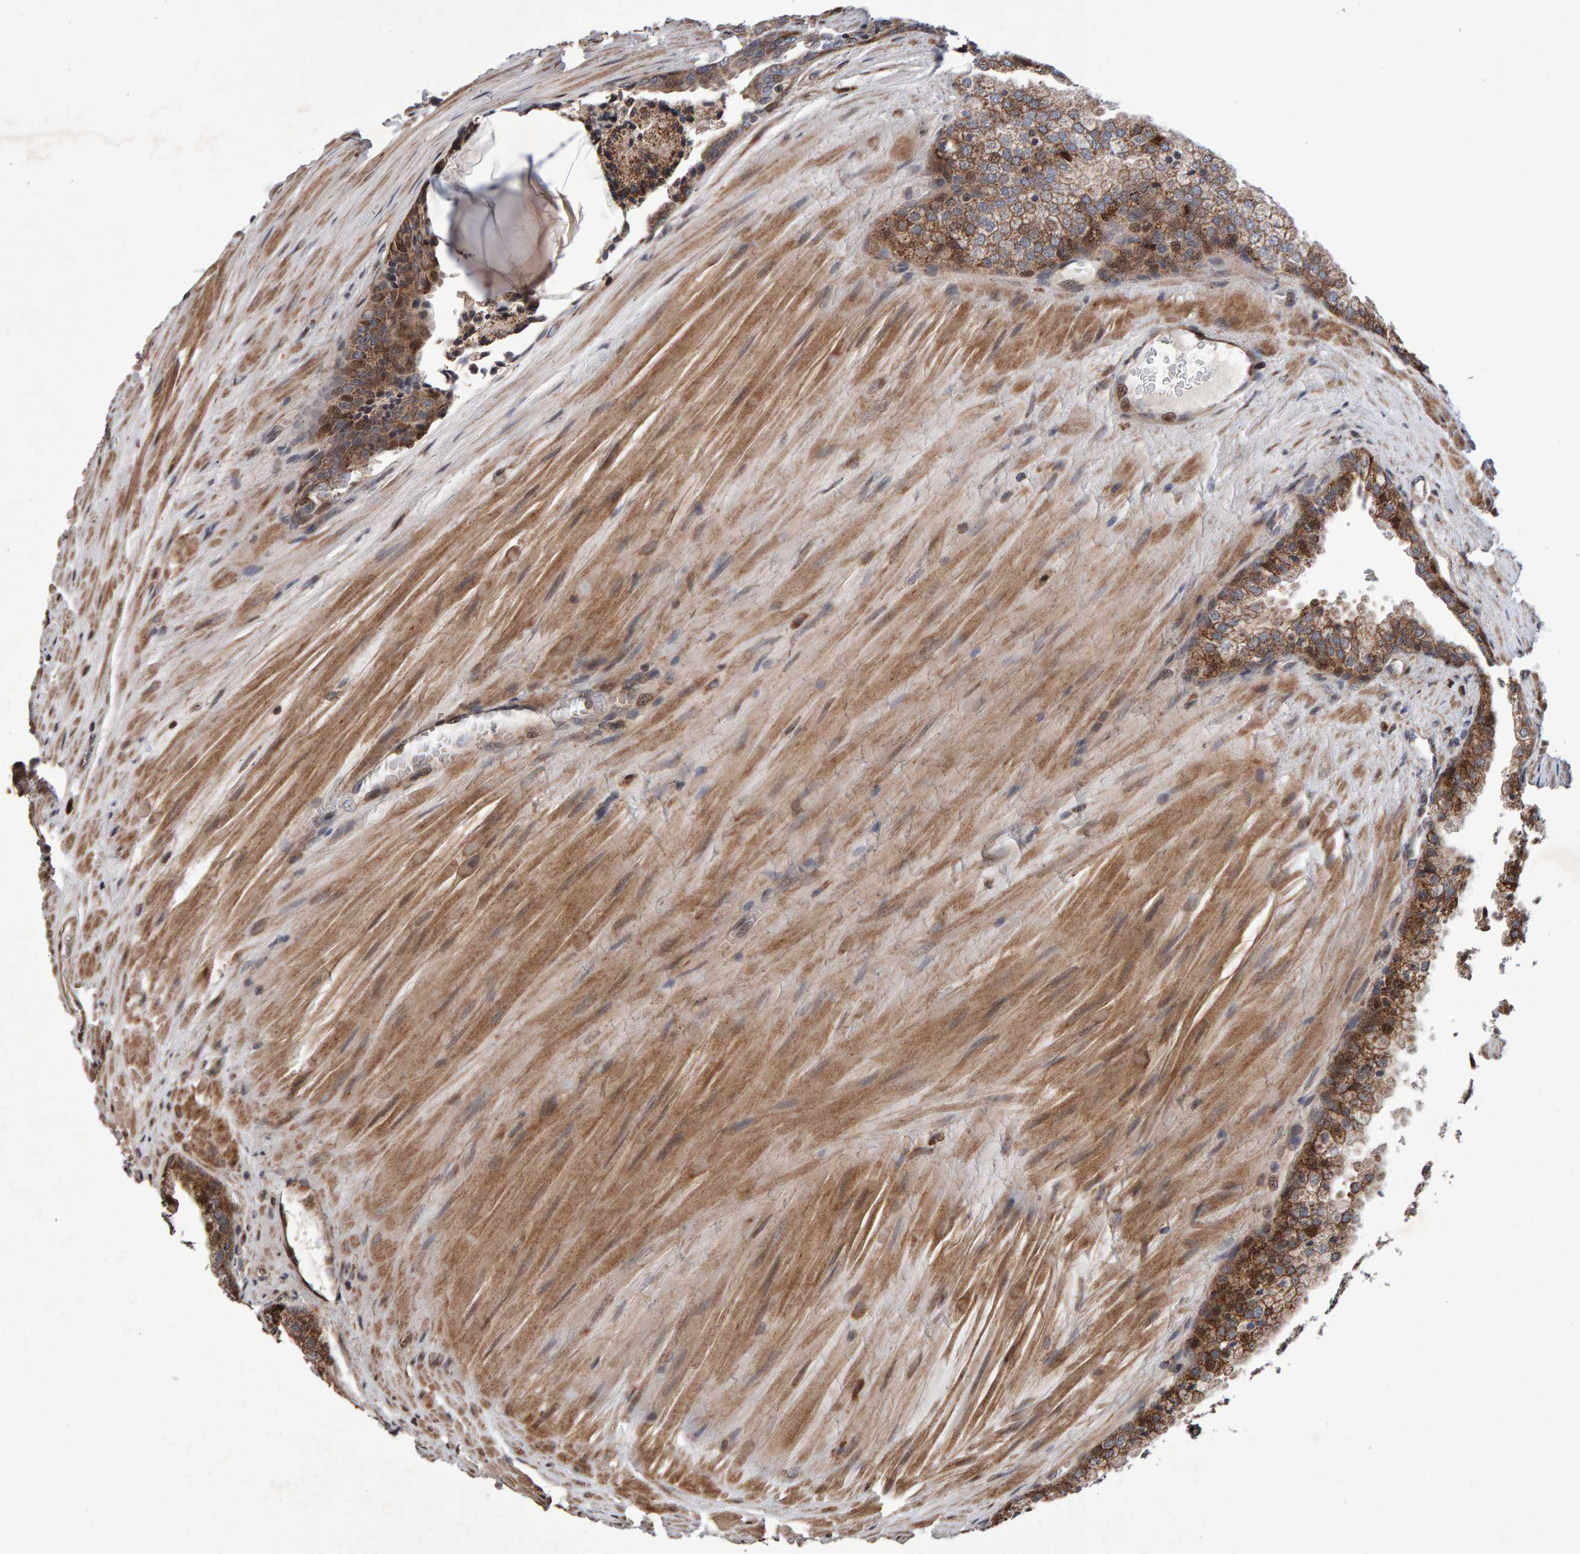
{"staining": {"intensity": "moderate", "quantity": ">75%", "location": "cytoplasmic/membranous"}, "tissue": "prostate cancer", "cell_type": "Tumor cells", "image_type": "cancer", "snomed": [{"axis": "morphology", "description": "Adenocarcinoma, High grade"}, {"axis": "topography", "description": "Prostate"}], "caption": "Moderate cytoplasmic/membranous staining for a protein is present in about >75% of tumor cells of prostate cancer (high-grade adenocarcinoma) using immunohistochemistry (IHC).", "gene": "PECR", "patient": {"sex": "male", "age": 65}}